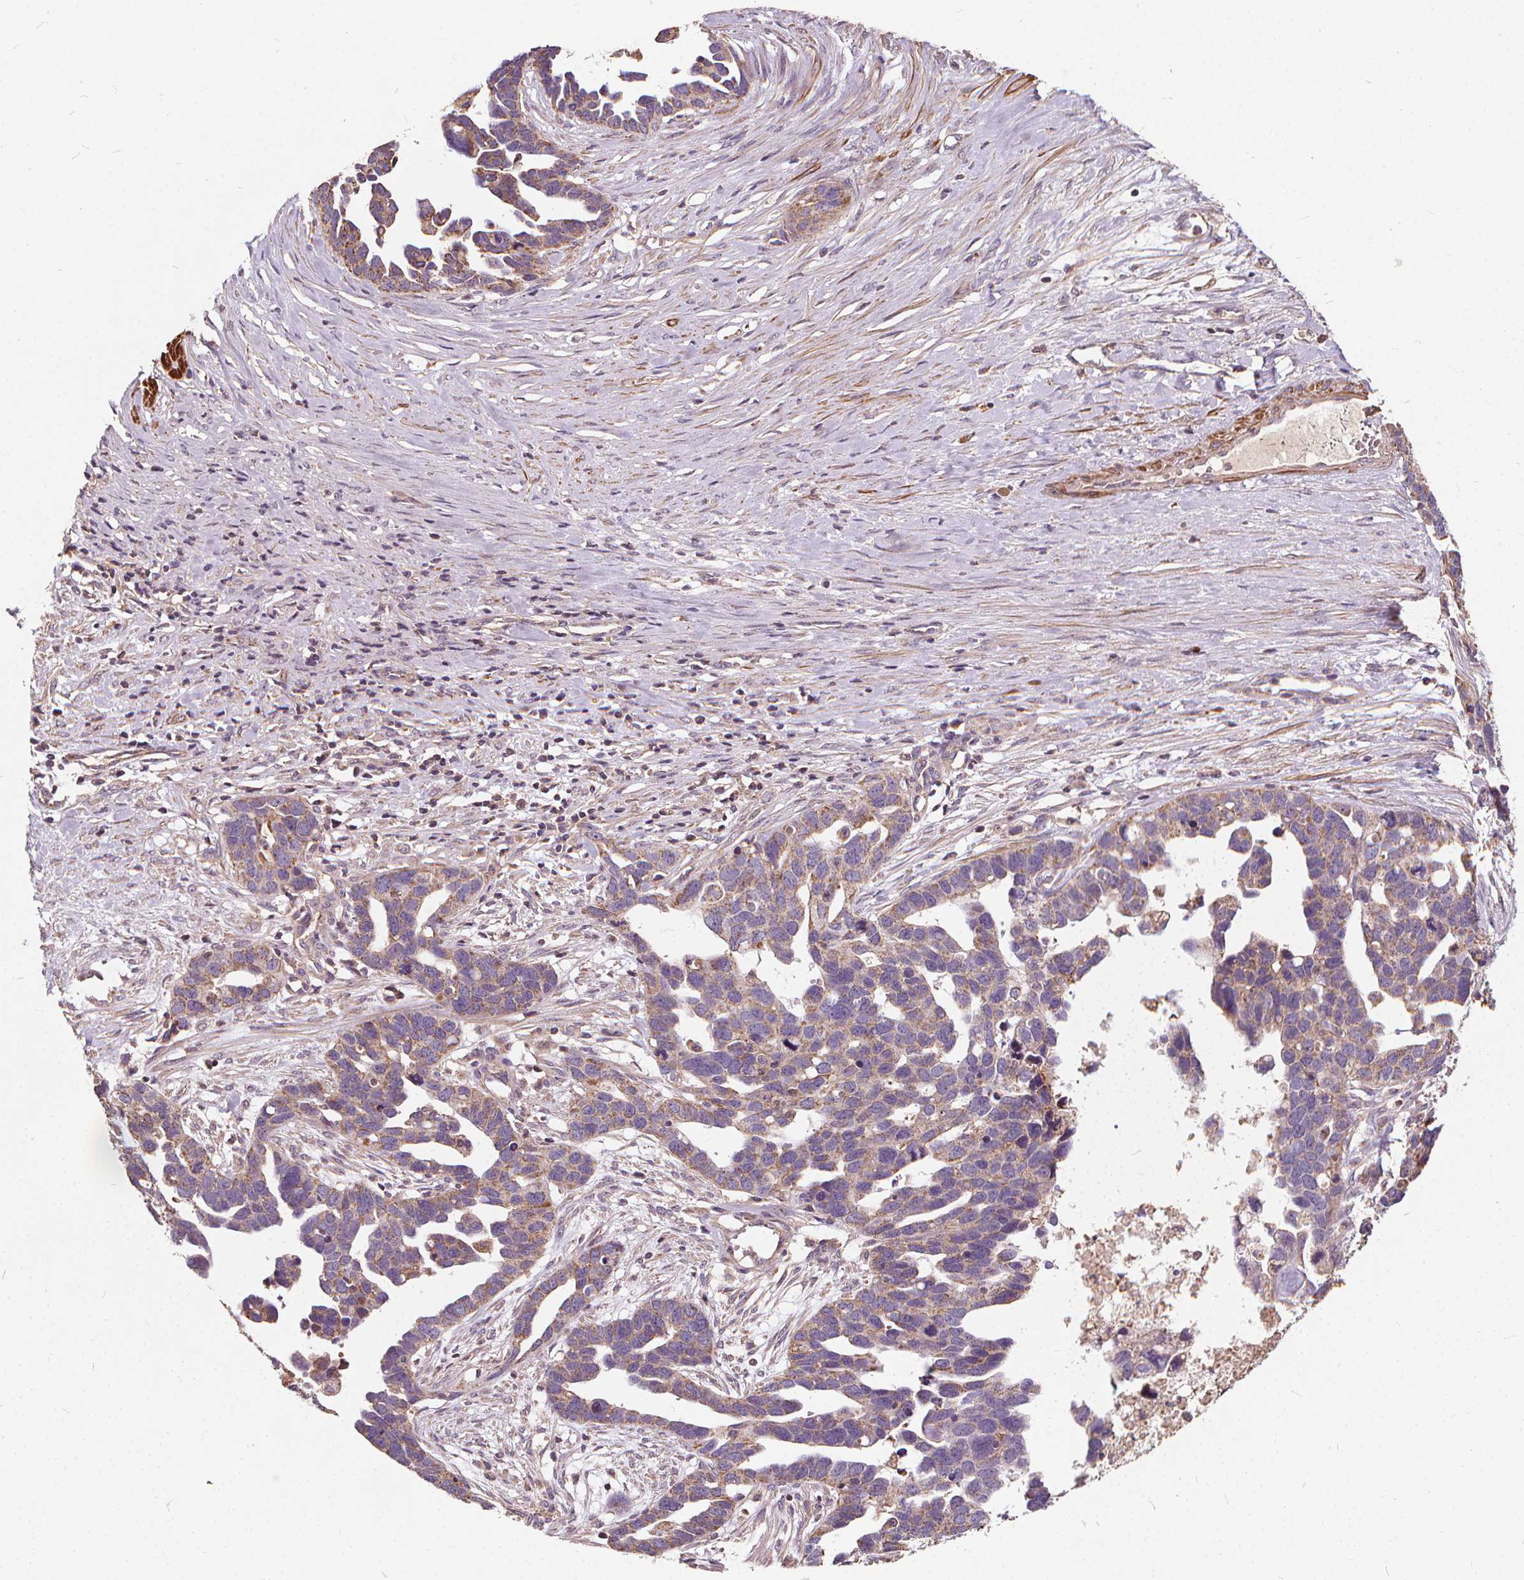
{"staining": {"intensity": "weak", "quantity": ">75%", "location": "cytoplasmic/membranous"}, "tissue": "ovarian cancer", "cell_type": "Tumor cells", "image_type": "cancer", "snomed": [{"axis": "morphology", "description": "Cystadenocarcinoma, serous, NOS"}, {"axis": "topography", "description": "Ovary"}], "caption": "Serous cystadenocarcinoma (ovarian) stained for a protein (brown) reveals weak cytoplasmic/membranous positive expression in about >75% of tumor cells.", "gene": "ORAI2", "patient": {"sex": "female", "age": 54}}